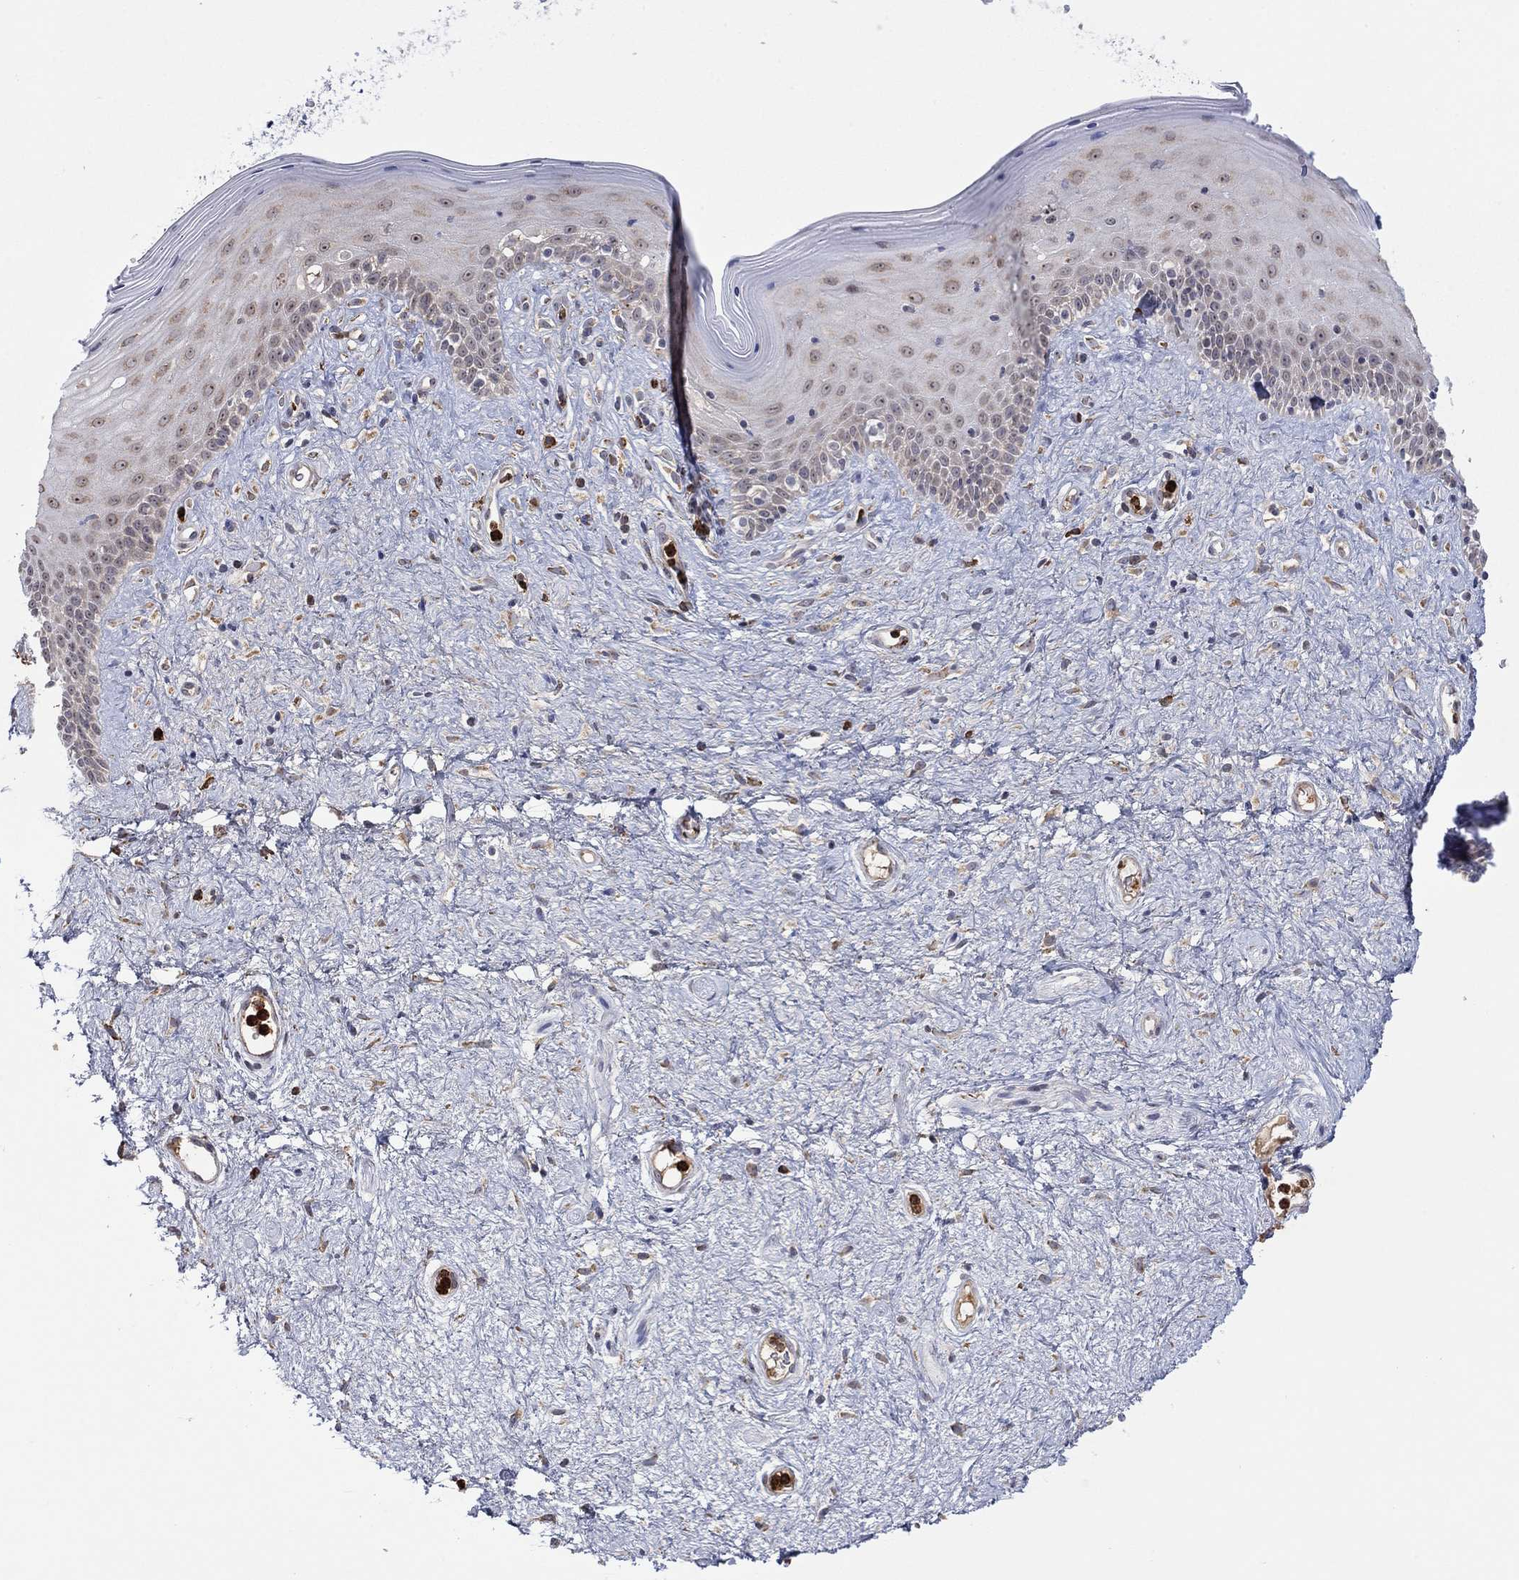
{"staining": {"intensity": "weak", "quantity": "<25%", "location": "cytoplasmic/membranous"}, "tissue": "vagina", "cell_type": "Squamous epithelial cells", "image_type": "normal", "snomed": [{"axis": "morphology", "description": "Normal tissue, NOS"}, {"axis": "topography", "description": "Vagina"}], "caption": "A micrograph of vagina stained for a protein reveals no brown staining in squamous epithelial cells.", "gene": "MTRFR", "patient": {"sex": "female", "age": 47}}